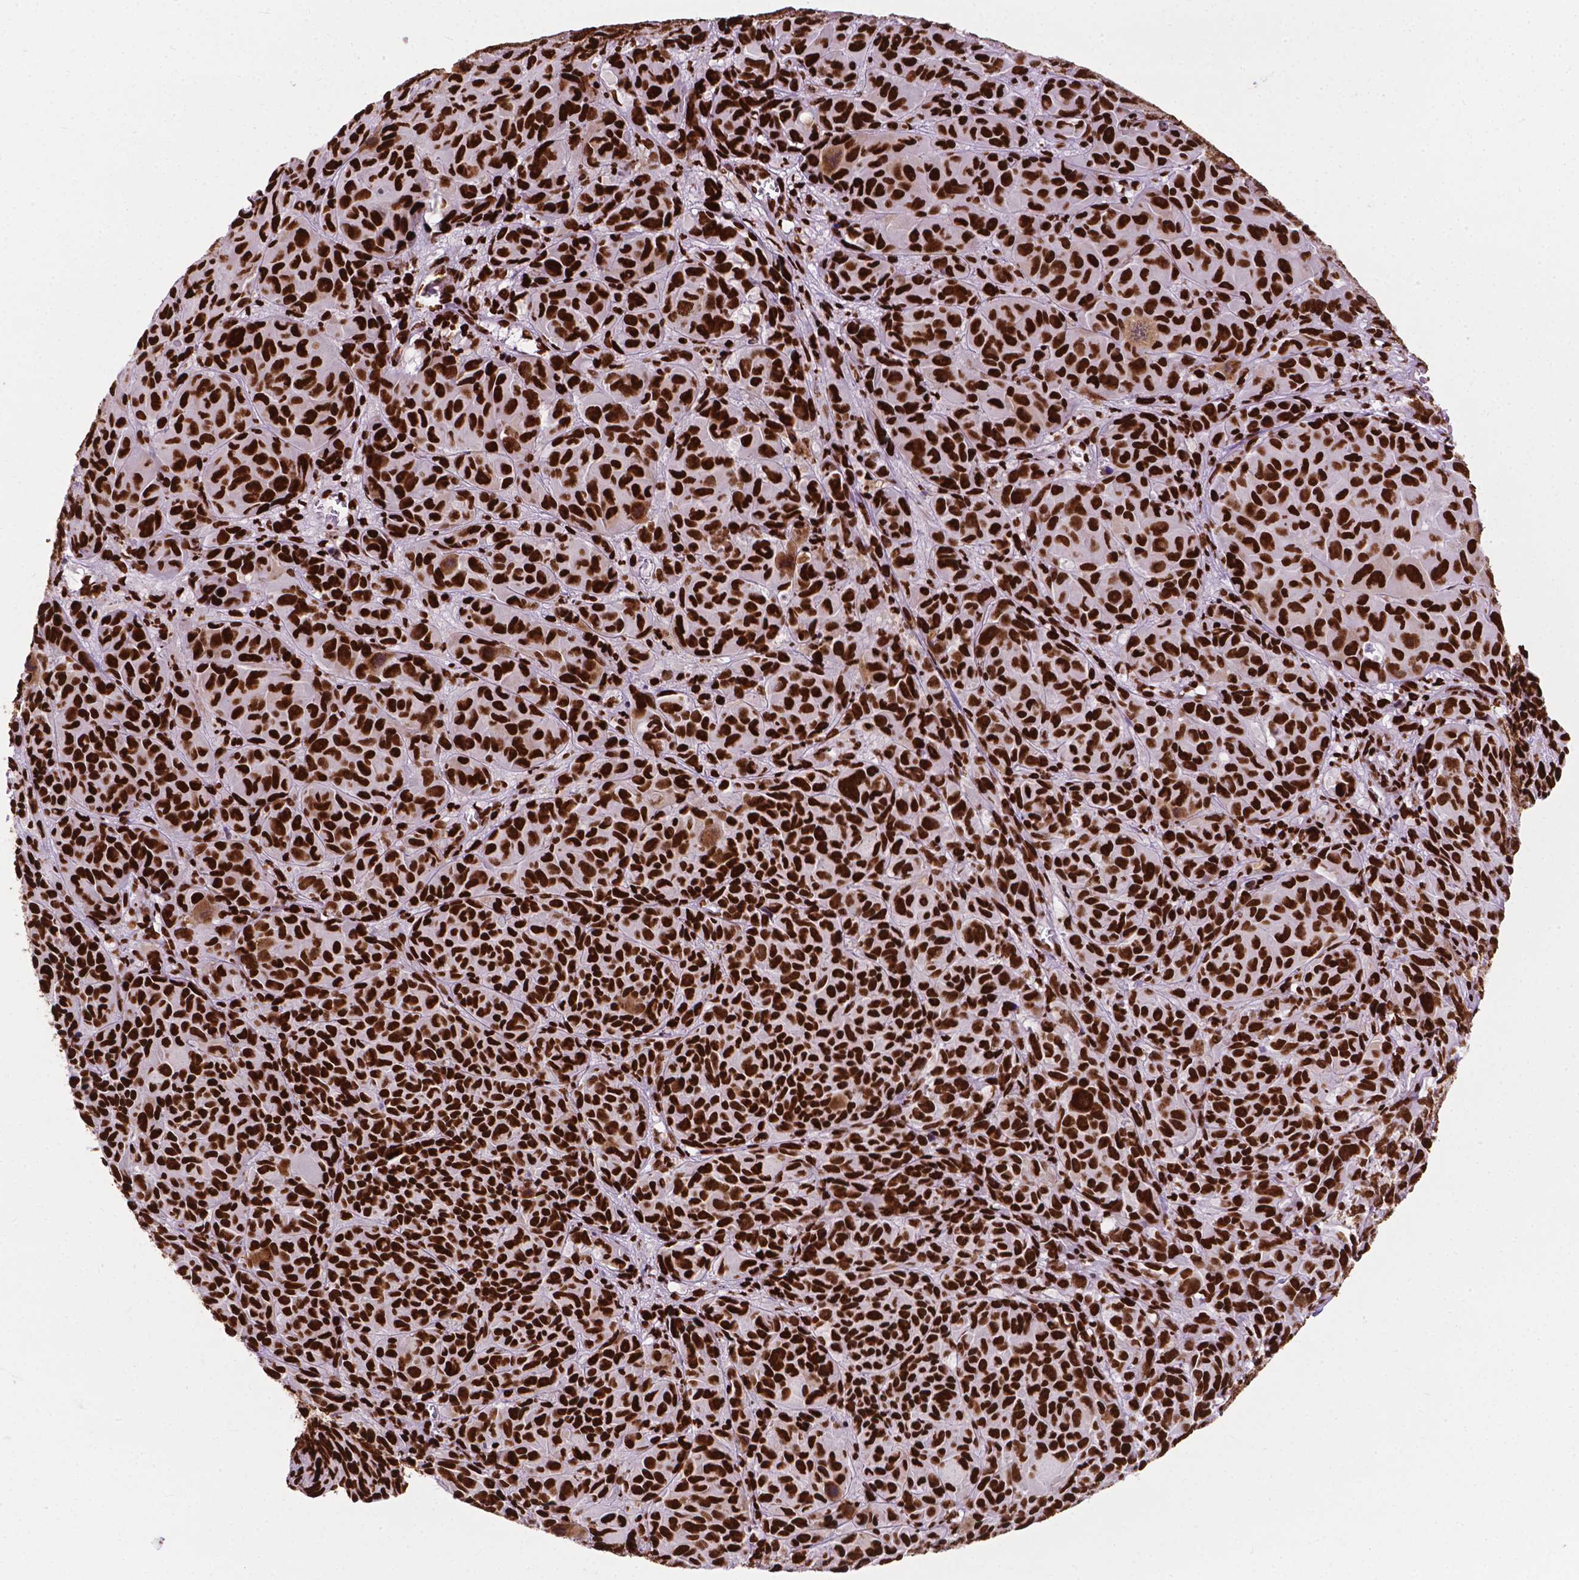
{"staining": {"intensity": "strong", "quantity": ">75%", "location": "nuclear"}, "tissue": "melanoma", "cell_type": "Tumor cells", "image_type": "cancer", "snomed": [{"axis": "morphology", "description": "Malignant melanoma, NOS"}, {"axis": "topography", "description": "Vulva, labia, clitoris and Bartholin´s gland, NO"}], "caption": "This histopathology image reveals IHC staining of human melanoma, with high strong nuclear positivity in approximately >75% of tumor cells.", "gene": "SMIM5", "patient": {"sex": "female", "age": 75}}